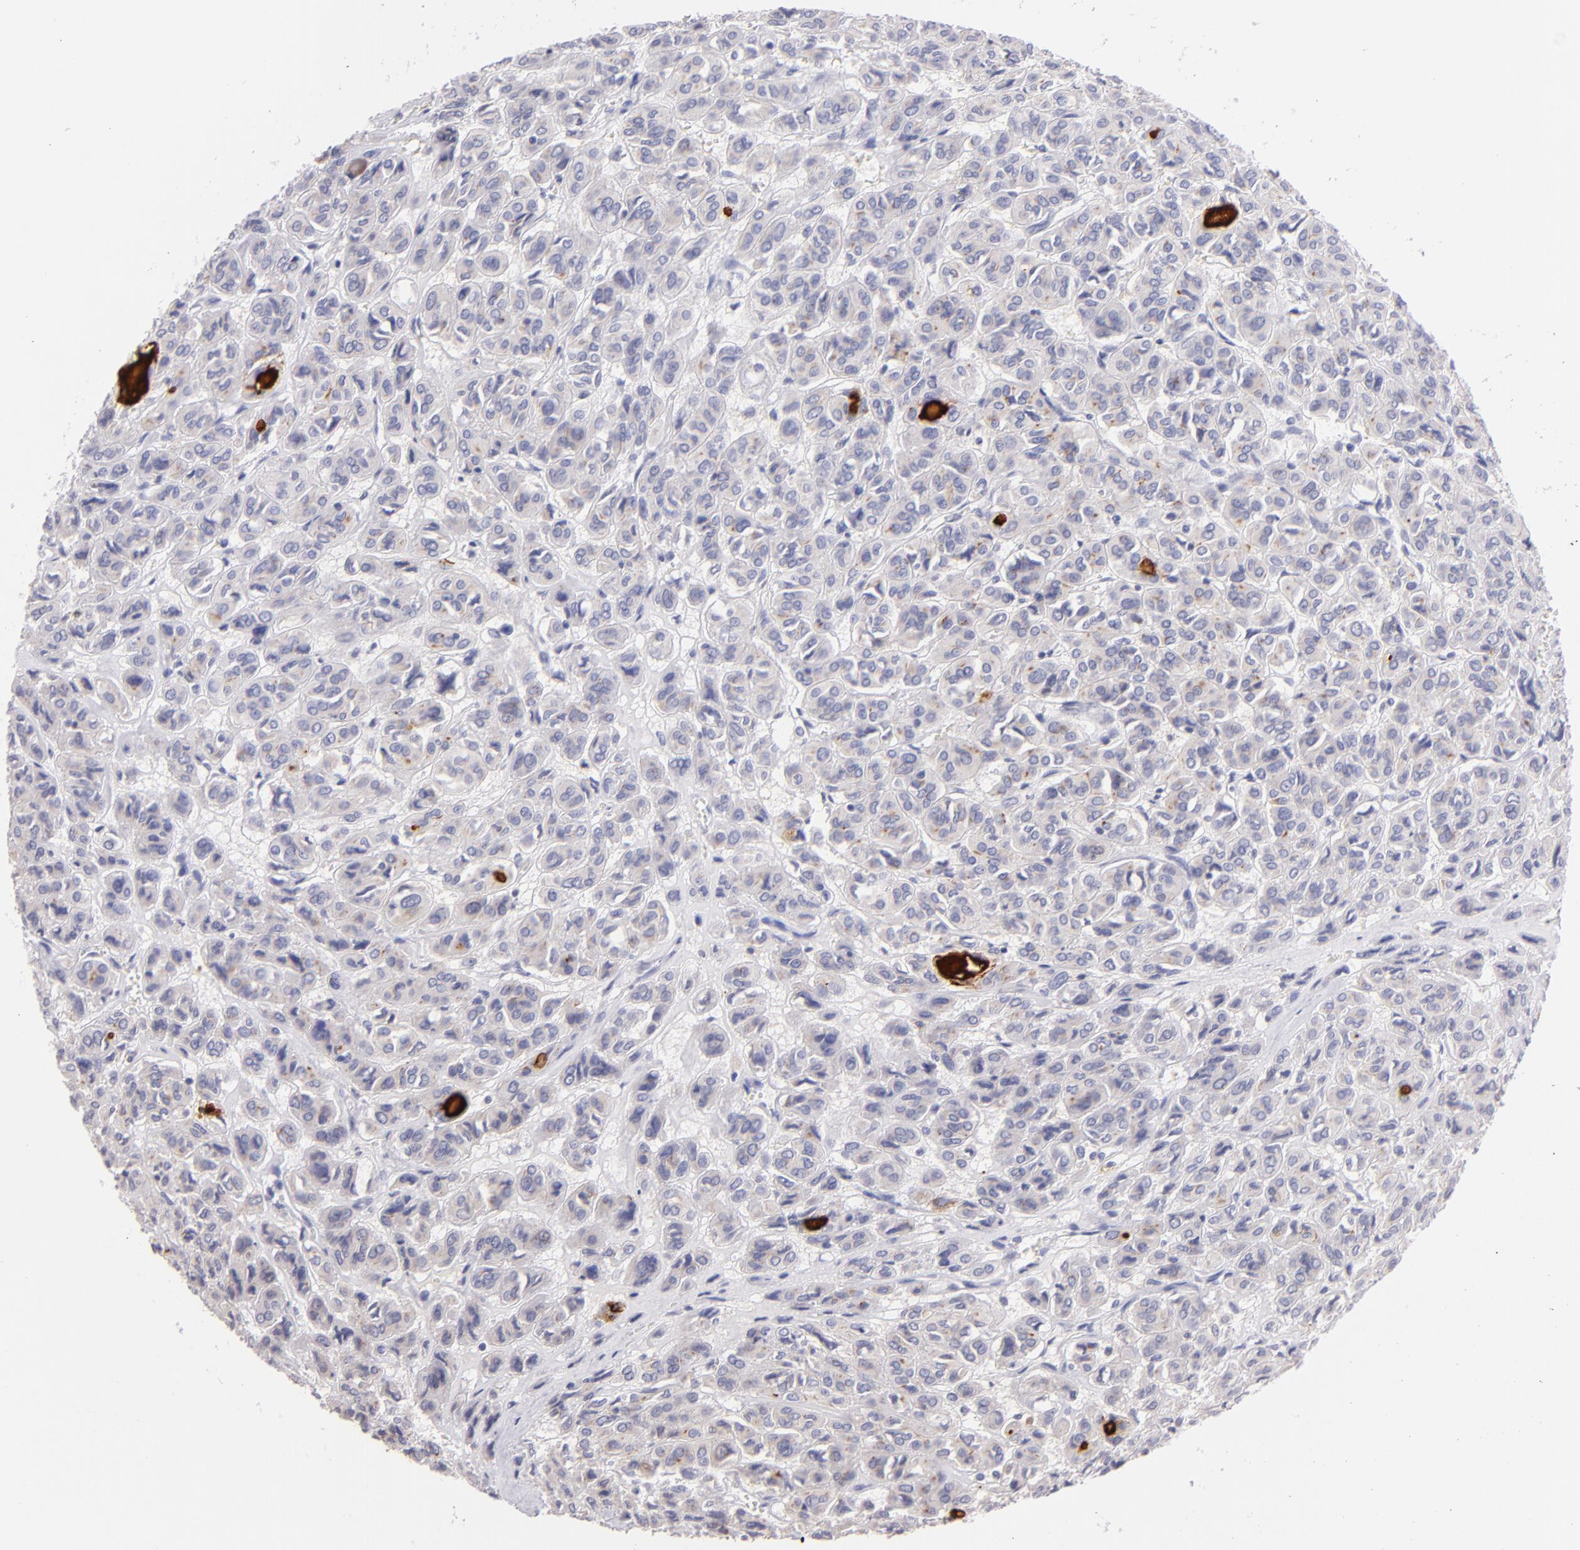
{"staining": {"intensity": "negative", "quantity": "none", "location": "none"}, "tissue": "thyroid cancer", "cell_type": "Tumor cells", "image_type": "cancer", "snomed": [{"axis": "morphology", "description": "Follicular adenoma carcinoma, NOS"}, {"axis": "topography", "description": "Thyroid gland"}], "caption": "Immunohistochemical staining of thyroid follicular adenoma carcinoma exhibits no significant staining in tumor cells. Brightfield microscopy of immunohistochemistry stained with DAB (3,3'-diaminobenzidine) (brown) and hematoxylin (blue), captured at high magnification.", "gene": "IL2RA", "patient": {"sex": "female", "age": 71}}